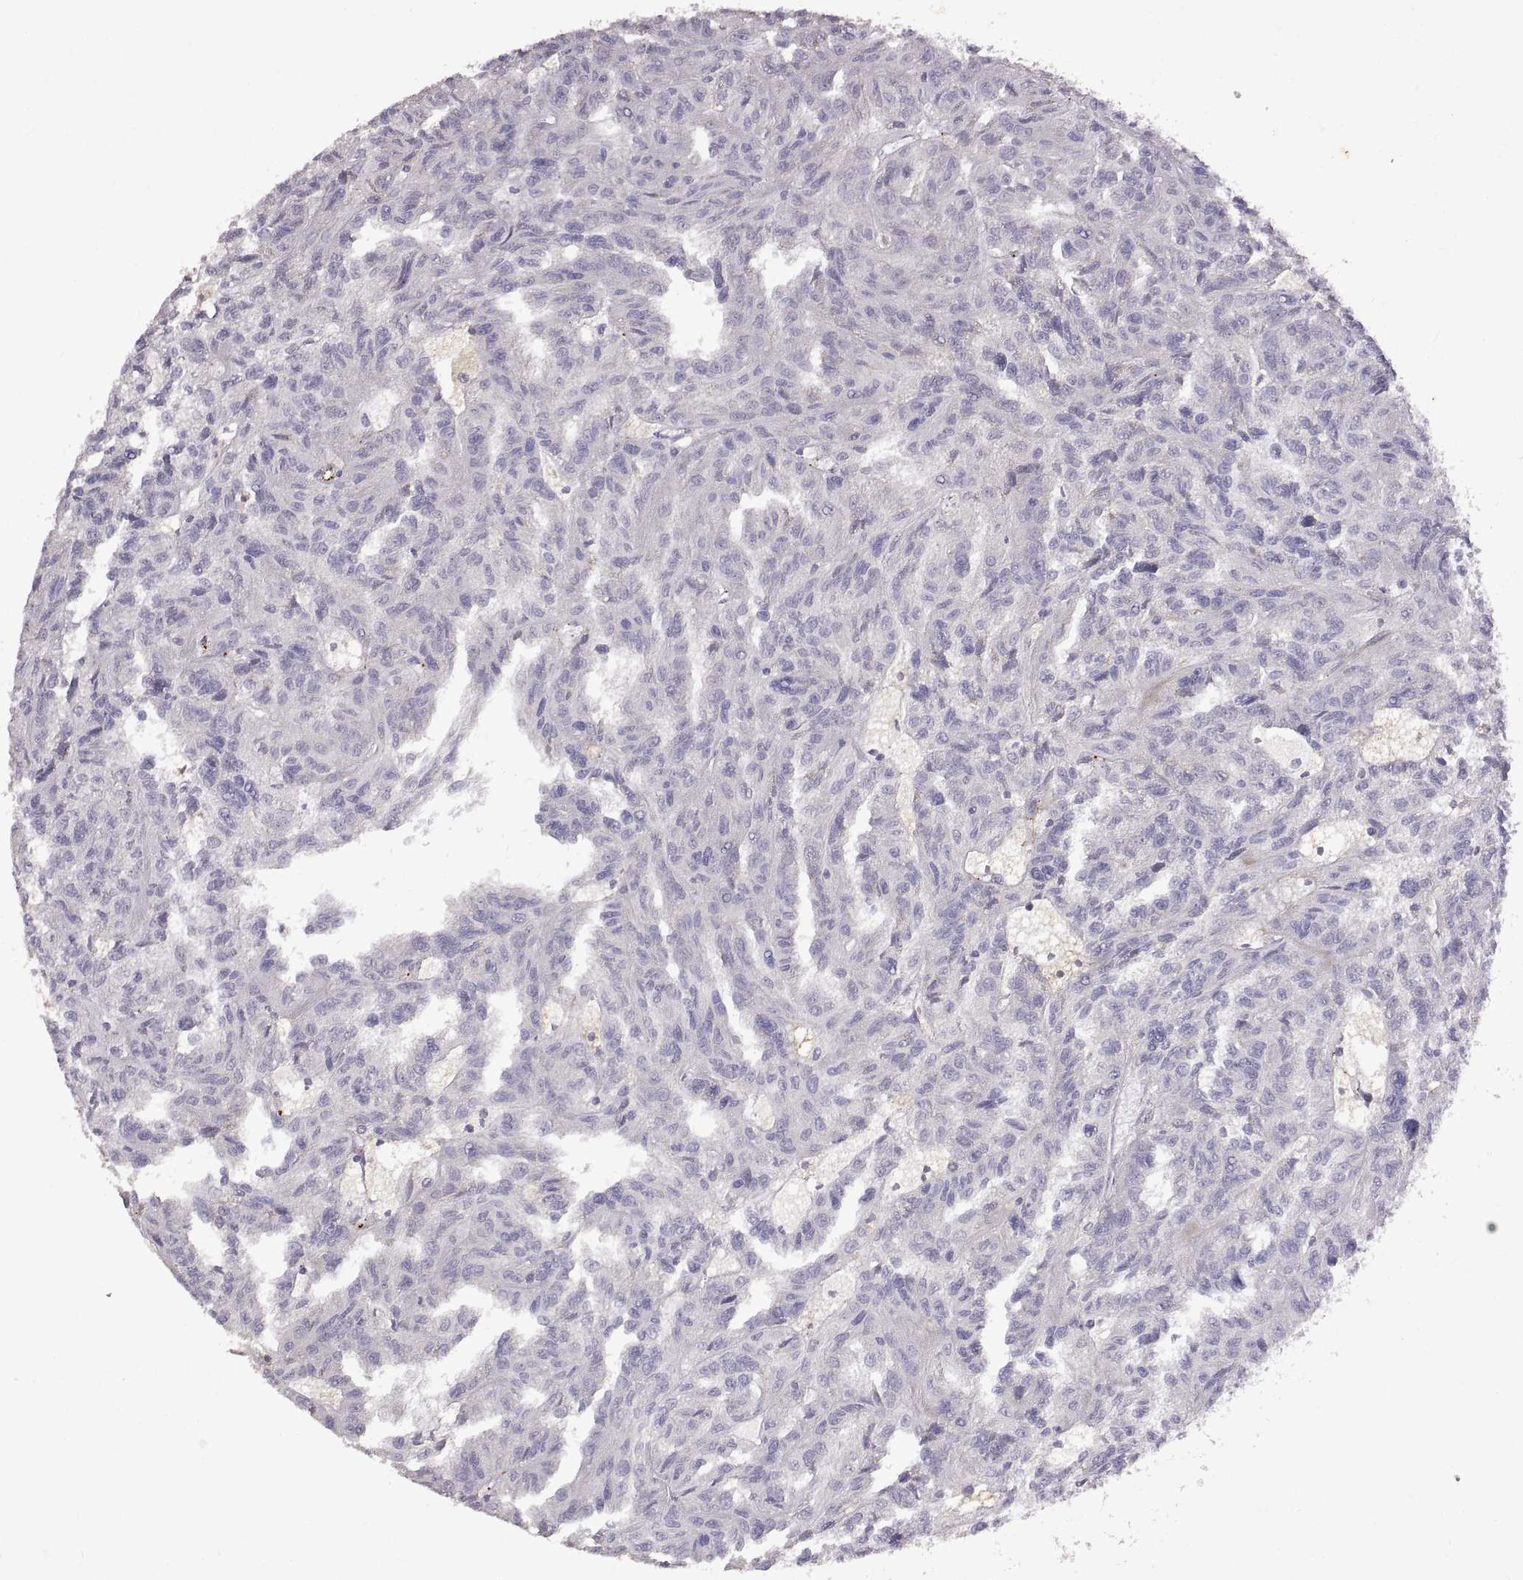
{"staining": {"intensity": "negative", "quantity": "none", "location": "none"}, "tissue": "renal cancer", "cell_type": "Tumor cells", "image_type": "cancer", "snomed": [{"axis": "morphology", "description": "Adenocarcinoma, NOS"}, {"axis": "topography", "description": "Kidney"}], "caption": "Protein analysis of renal adenocarcinoma exhibits no significant expression in tumor cells.", "gene": "DEFB136", "patient": {"sex": "male", "age": 79}}